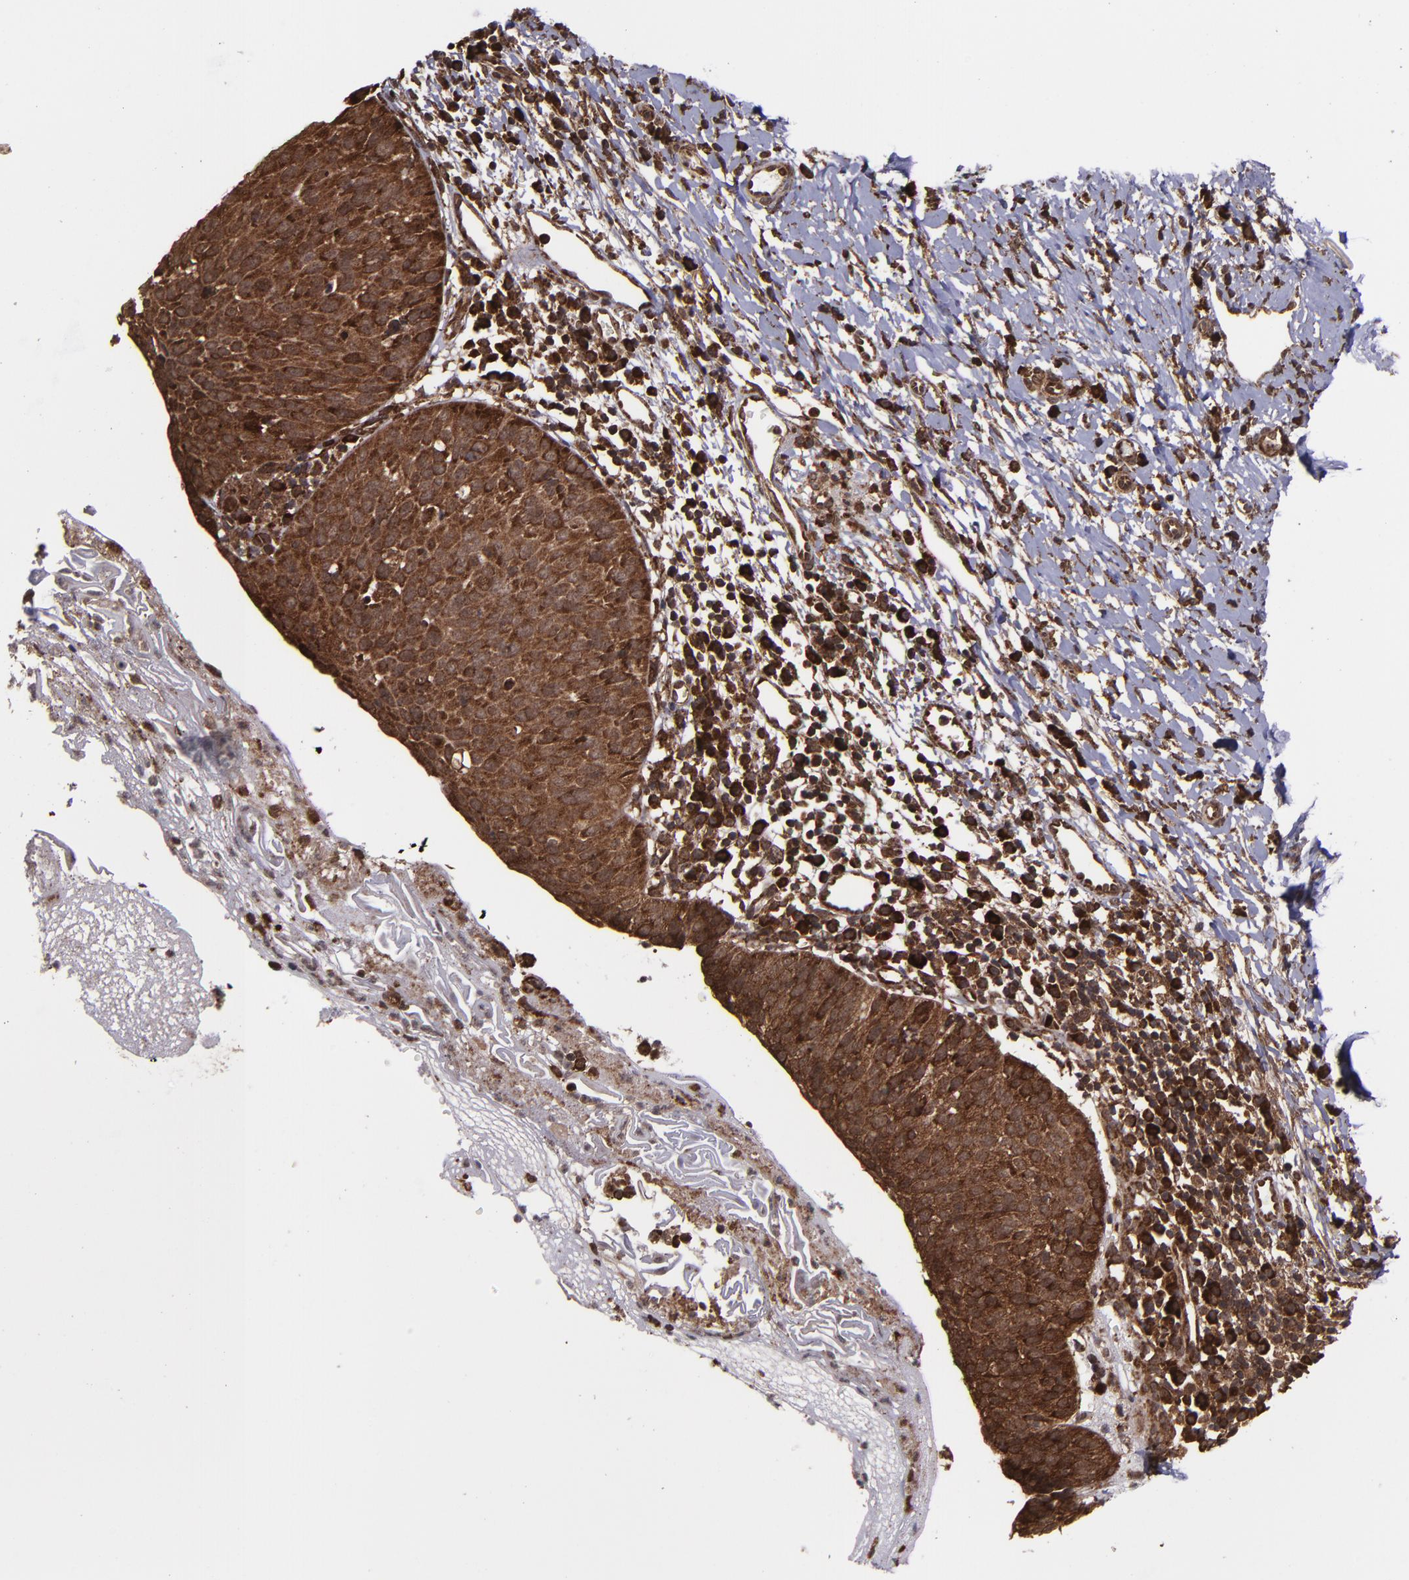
{"staining": {"intensity": "strong", "quantity": ">75%", "location": "cytoplasmic/membranous,nuclear"}, "tissue": "cervical cancer", "cell_type": "Tumor cells", "image_type": "cancer", "snomed": [{"axis": "morphology", "description": "Normal tissue, NOS"}, {"axis": "morphology", "description": "Squamous cell carcinoma, NOS"}, {"axis": "topography", "description": "Cervix"}], "caption": "Tumor cells exhibit strong cytoplasmic/membranous and nuclear expression in about >75% of cells in cervical squamous cell carcinoma. Ihc stains the protein in brown and the nuclei are stained blue.", "gene": "EIF4ENIF1", "patient": {"sex": "female", "age": 39}}